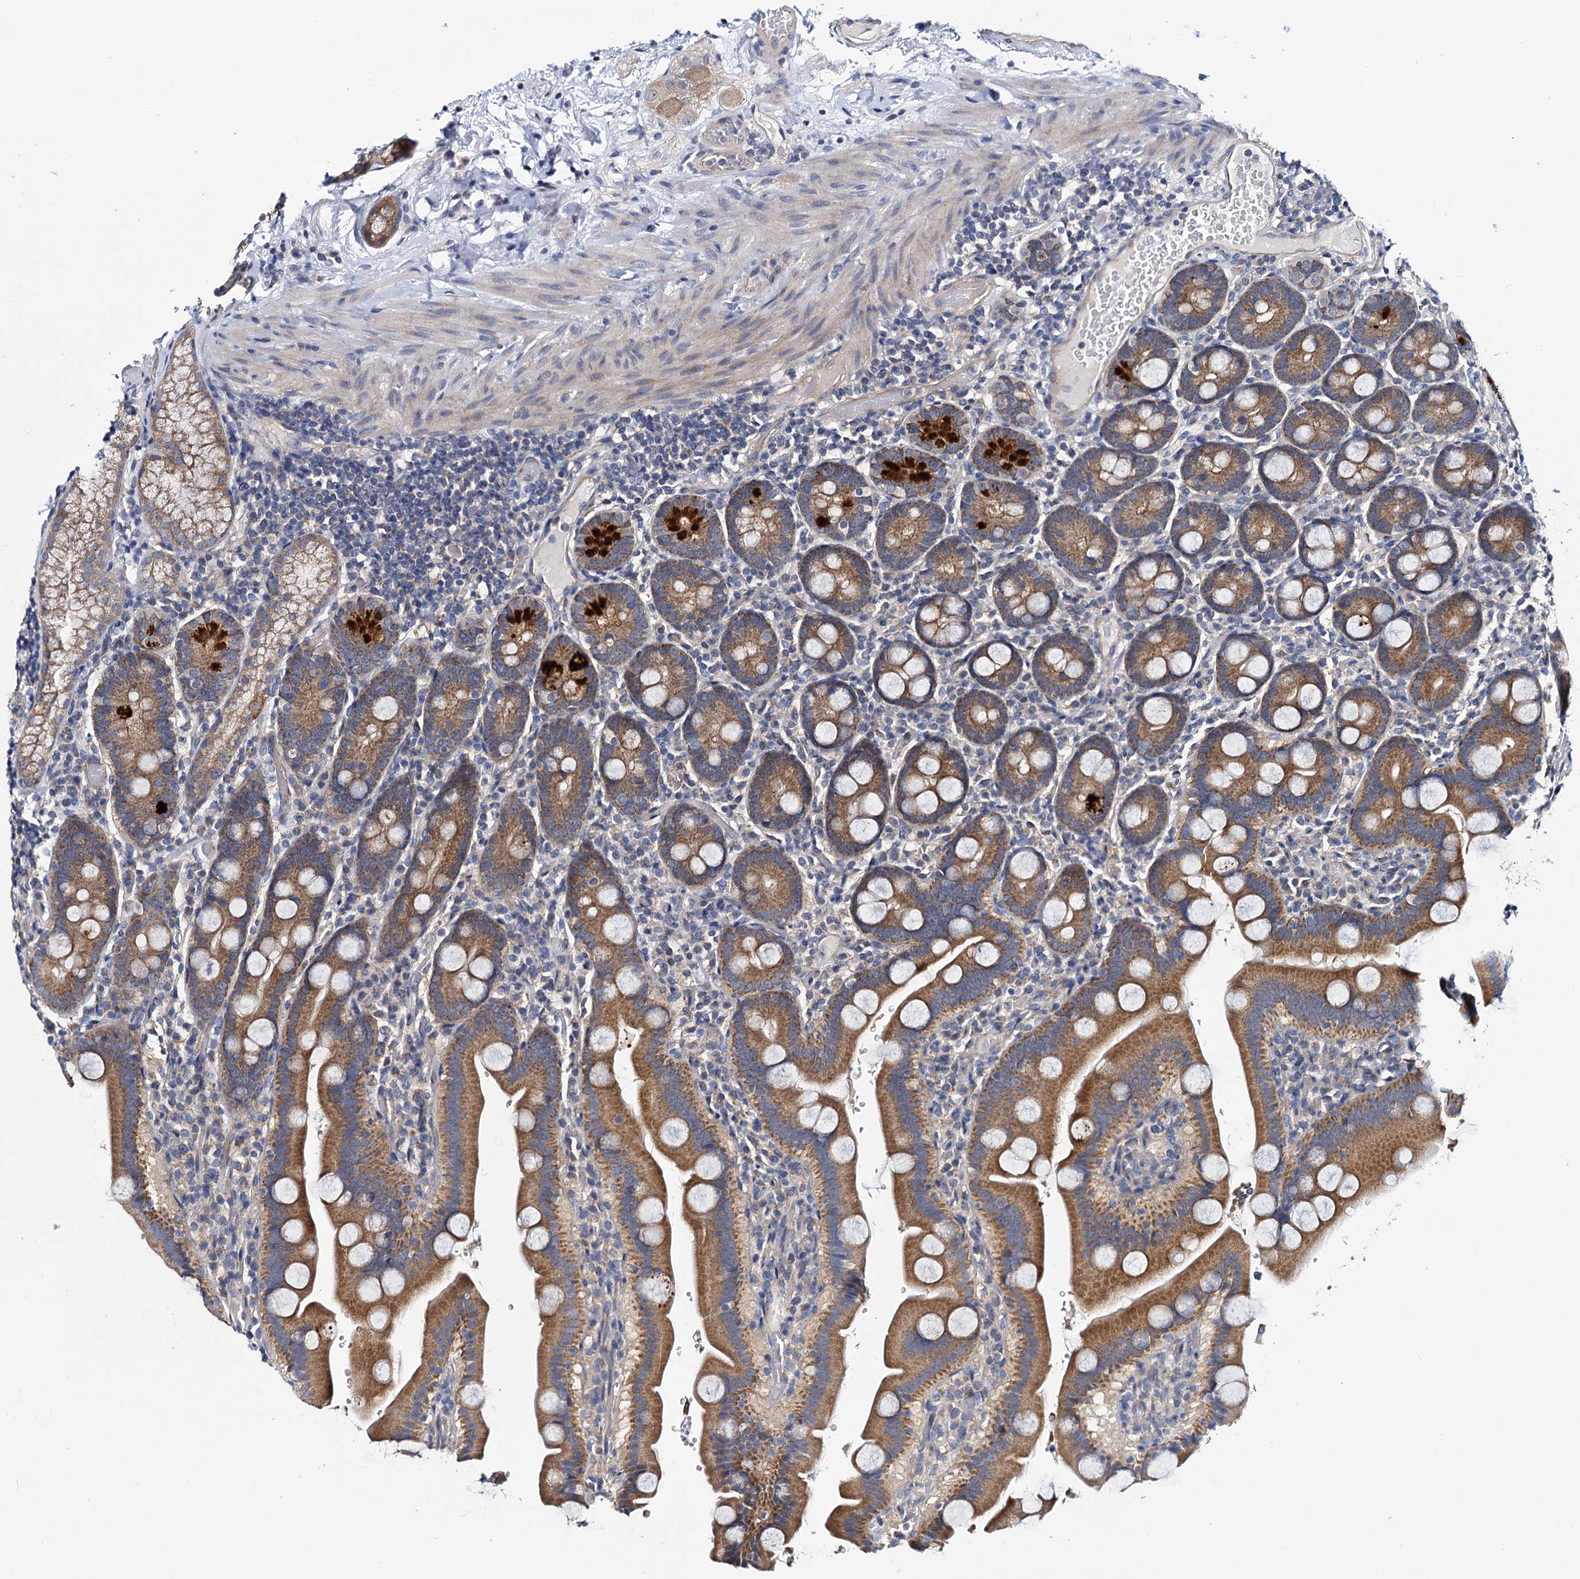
{"staining": {"intensity": "strong", "quantity": ">75%", "location": "cytoplasmic/membranous"}, "tissue": "duodenum", "cell_type": "Glandular cells", "image_type": "normal", "snomed": [{"axis": "morphology", "description": "Normal tissue, NOS"}, {"axis": "topography", "description": "Duodenum"}], "caption": "High-magnification brightfield microscopy of unremarkable duodenum stained with DAB (3,3'-diaminobenzidine) (brown) and counterstained with hematoxylin (blue). glandular cells exhibit strong cytoplasmic/membranous positivity is present in about>75% of cells. (Stains: DAB (3,3'-diaminobenzidine) in brown, nuclei in blue, Microscopy: brightfield microscopy at high magnification).", "gene": "CEP295", "patient": {"sex": "male", "age": 55}}